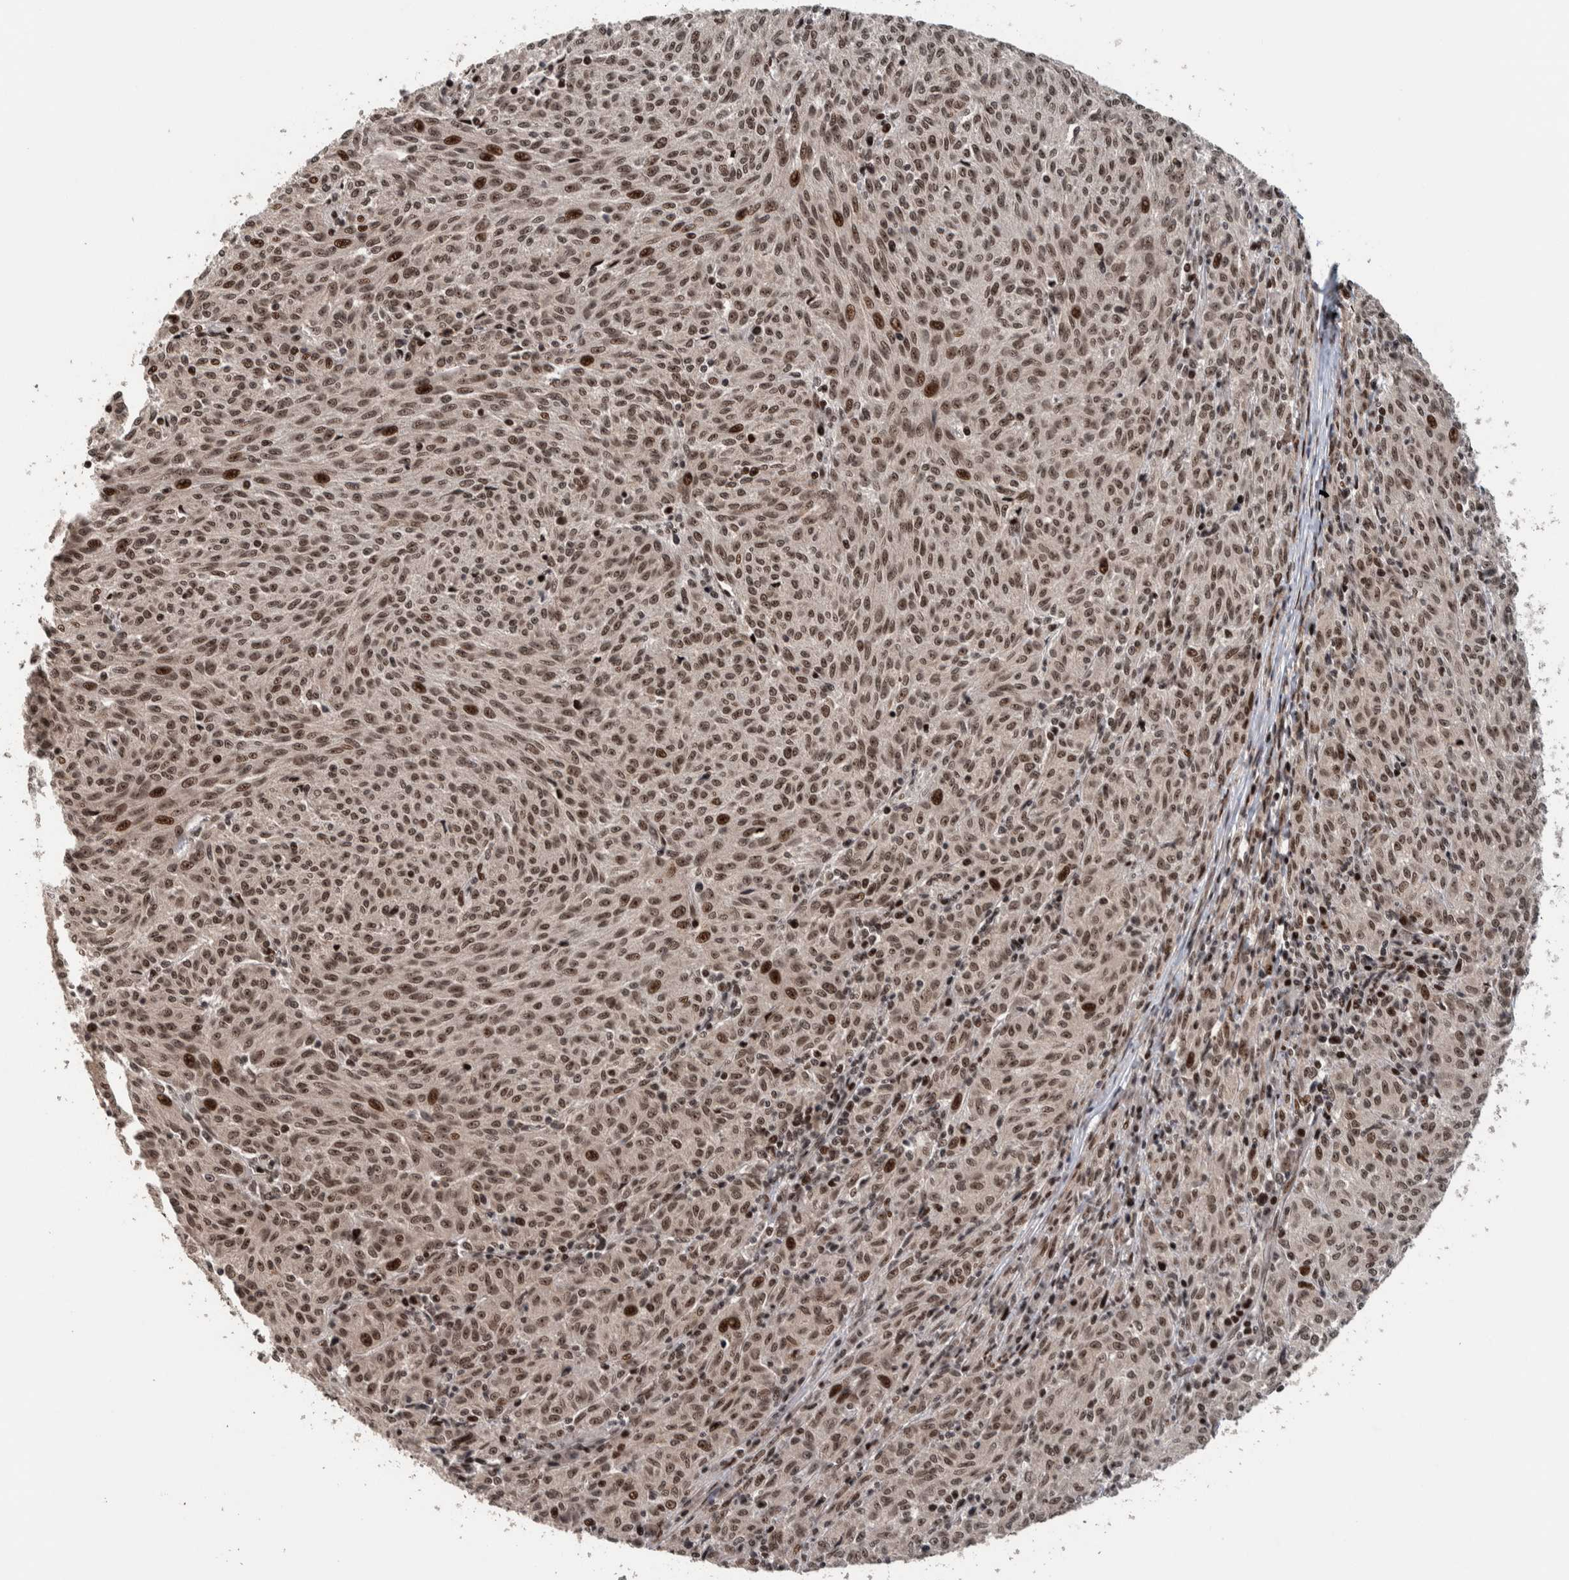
{"staining": {"intensity": "strong", "quantity": ">75%", "location": "nuclear"}, "tissue": "melanoma", "cell_type": "Tumor cells", "image_type": "cancer", "snomed": [{"axis": "morphology", "description": "Malignant melanoma, NOS"}, {"axis": "topography", "description": "Skin"}], "caption": "Immunohistochemical staining of malignant melanoma reveals strong nuclear protein staining in approximately >75% of tumor cells.", "gene": "CHD4", "patient": {"sex": "female", "age": 72}}